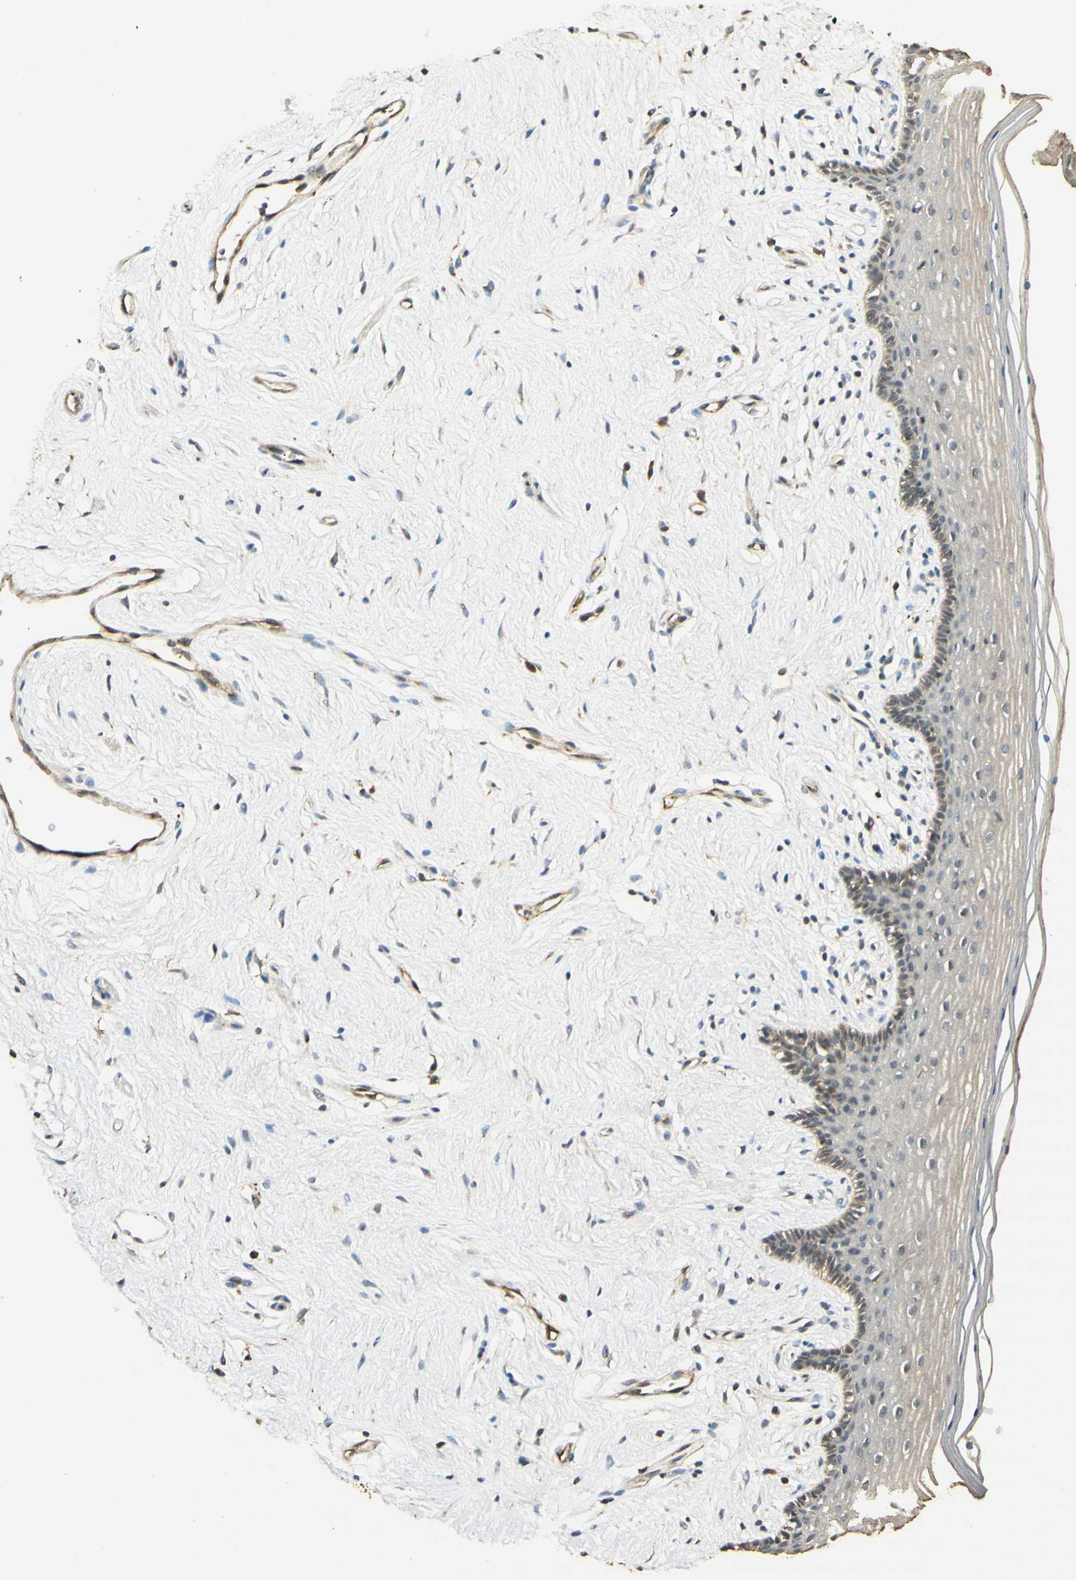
{"staining": {"intensity": "weak", "quantity": "<25%", "location": "cytoplasmic/membranous"}, "tissue": "vagina", "cell_type": "Squamous epithelial cells", "image_type": "normal", "snomed": [{"axis": "morphology", "description": "Normal tissue, NOS"}, {"axis": "topography", "description": "Vagina"}], "caption": "An immunohistochemistry (IHC) photomicrograph of normal vagina is shown. There is no staining in squamous epithelial cells of vagina.", "gene": "AGER", "patient": {"sex": "female", "age": 44}}